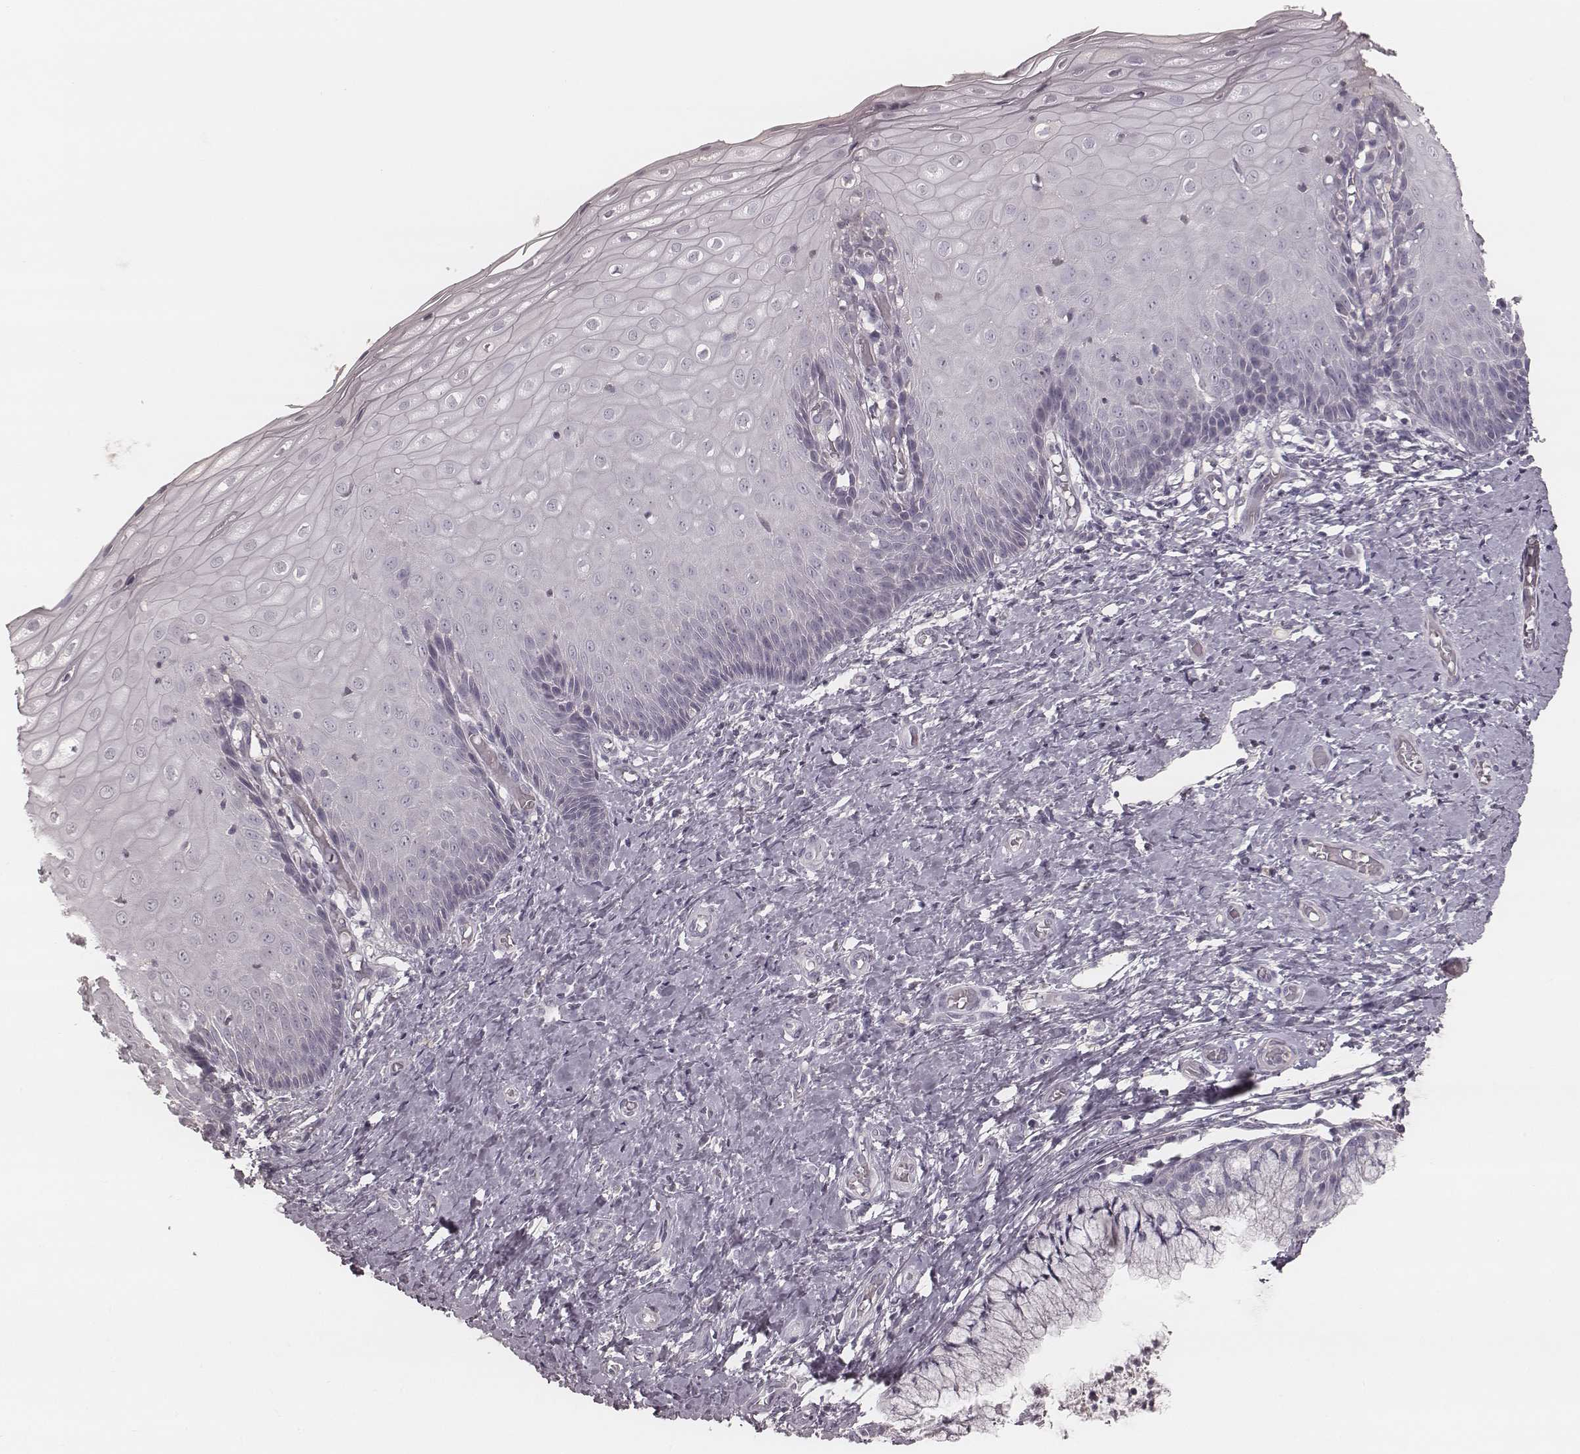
{"staining": {"intensity": "negative", "quantity": "none", "location": "none"}, "tissue": "cervix", "cell_type": "Glandular cells", "image_type": "normal", "snomed": [{"axis": "morphology", "description": "Normal tissue, NOS"}, {"axis": "topography", "description": "Cervix"}], "caption": "This is an immunohistochemistry (IHC) image of benign human cervix. There is no expression in glandular cells.", "gene": "SMIM24", "patient": {"sex": "female", "age": 37}}